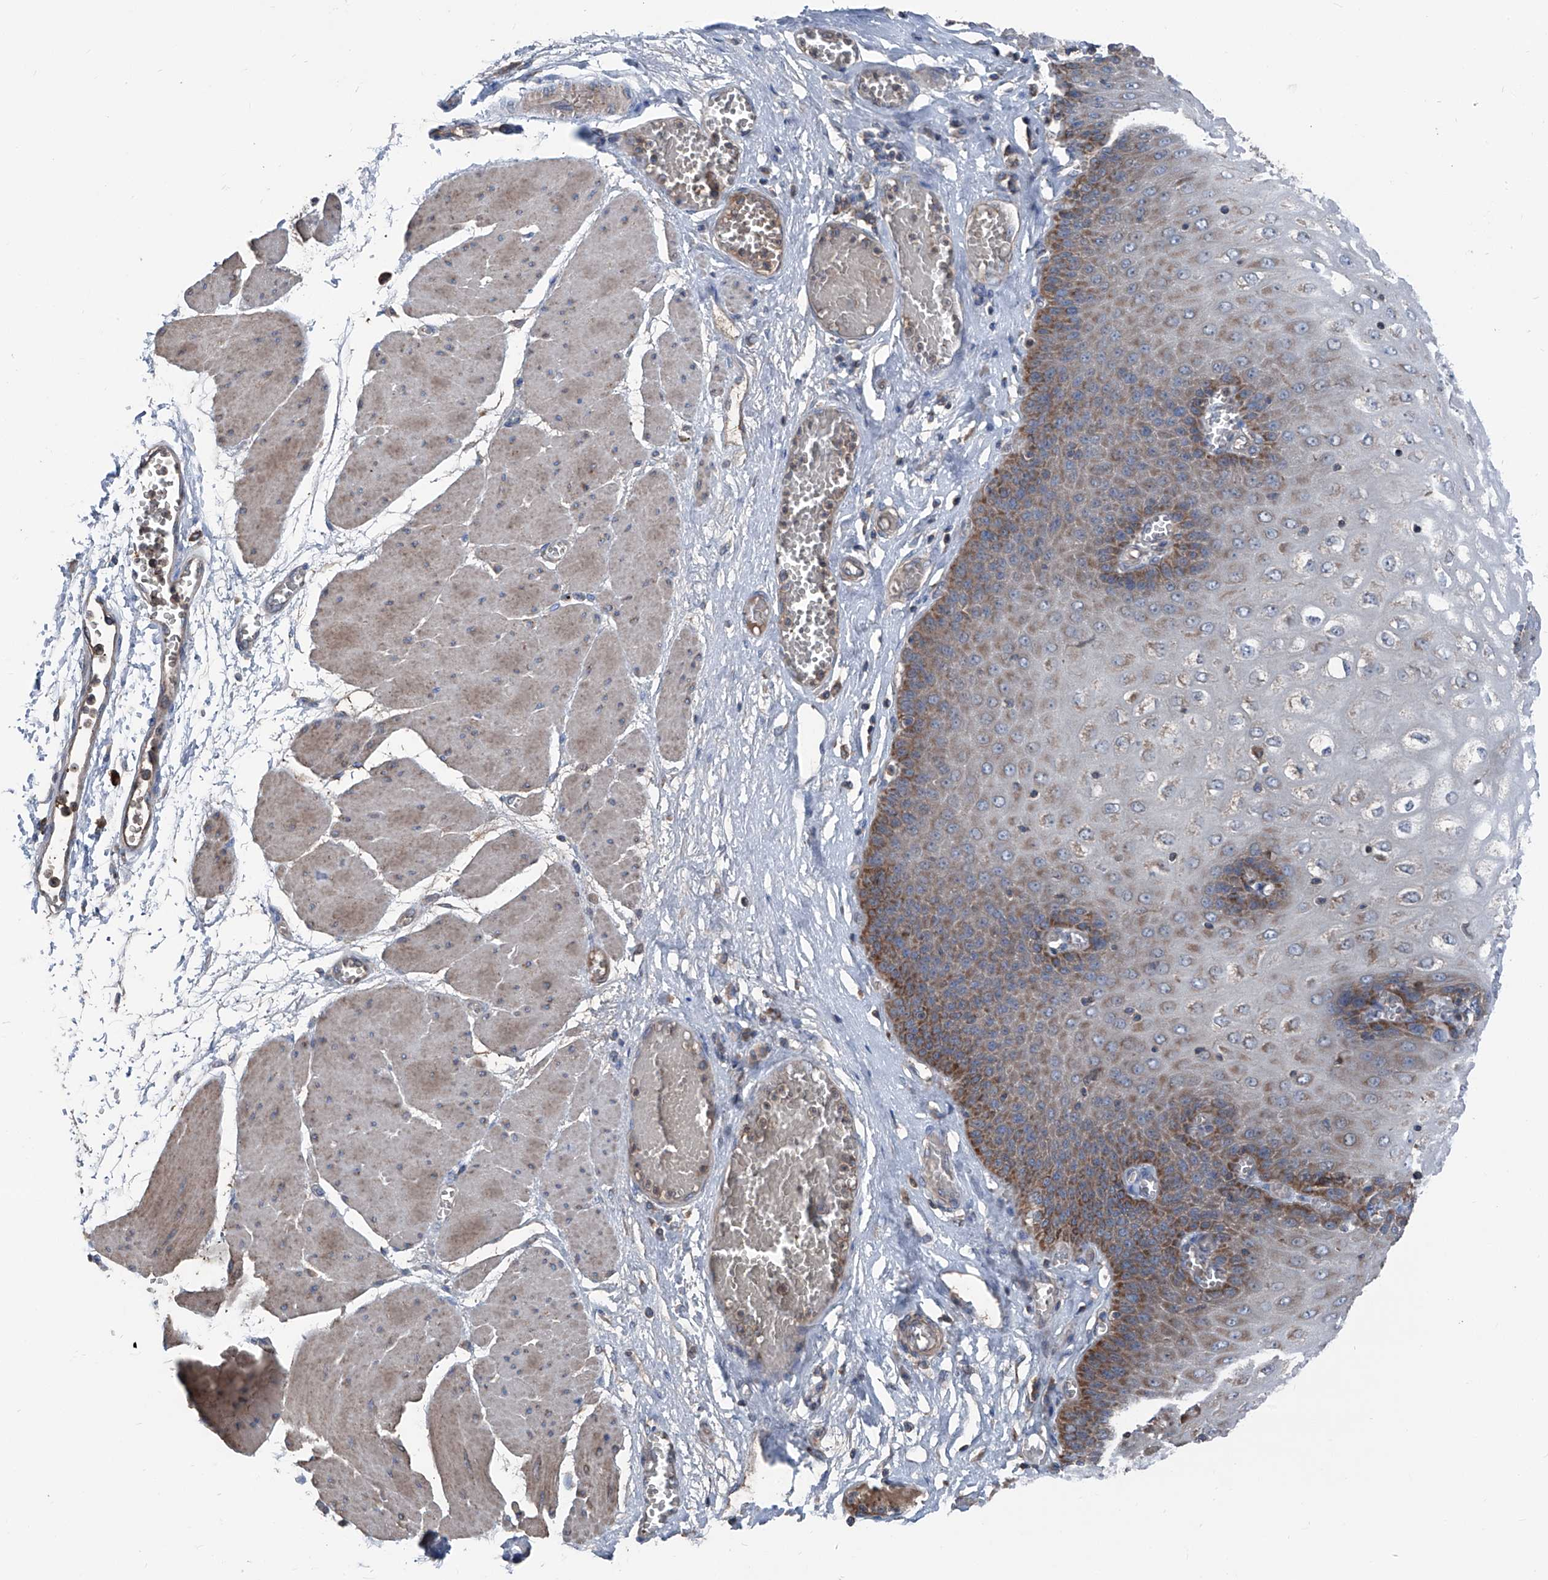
{"staining": {"intensity": "strong", "quantity": "25%-75%", "location": "cytoplasmic/membranous"}, "tissue": "esophagus", "cell_type": "Squamous epithelial cells", "image_type": "normal", "snomed": [{"axis": "morphology", "description": "Normal tissue, NOS"}, {"axis": "topography", "description": "Esophagus"}], "caption": "Protein expression analysis of normal human esophagus reveals strong cytoplasmic/membranous positivity in about 25%-75% of squamous epithelial cells.", "gene": "GPAT3", "patient": {"sex": "male", "age": 60}}